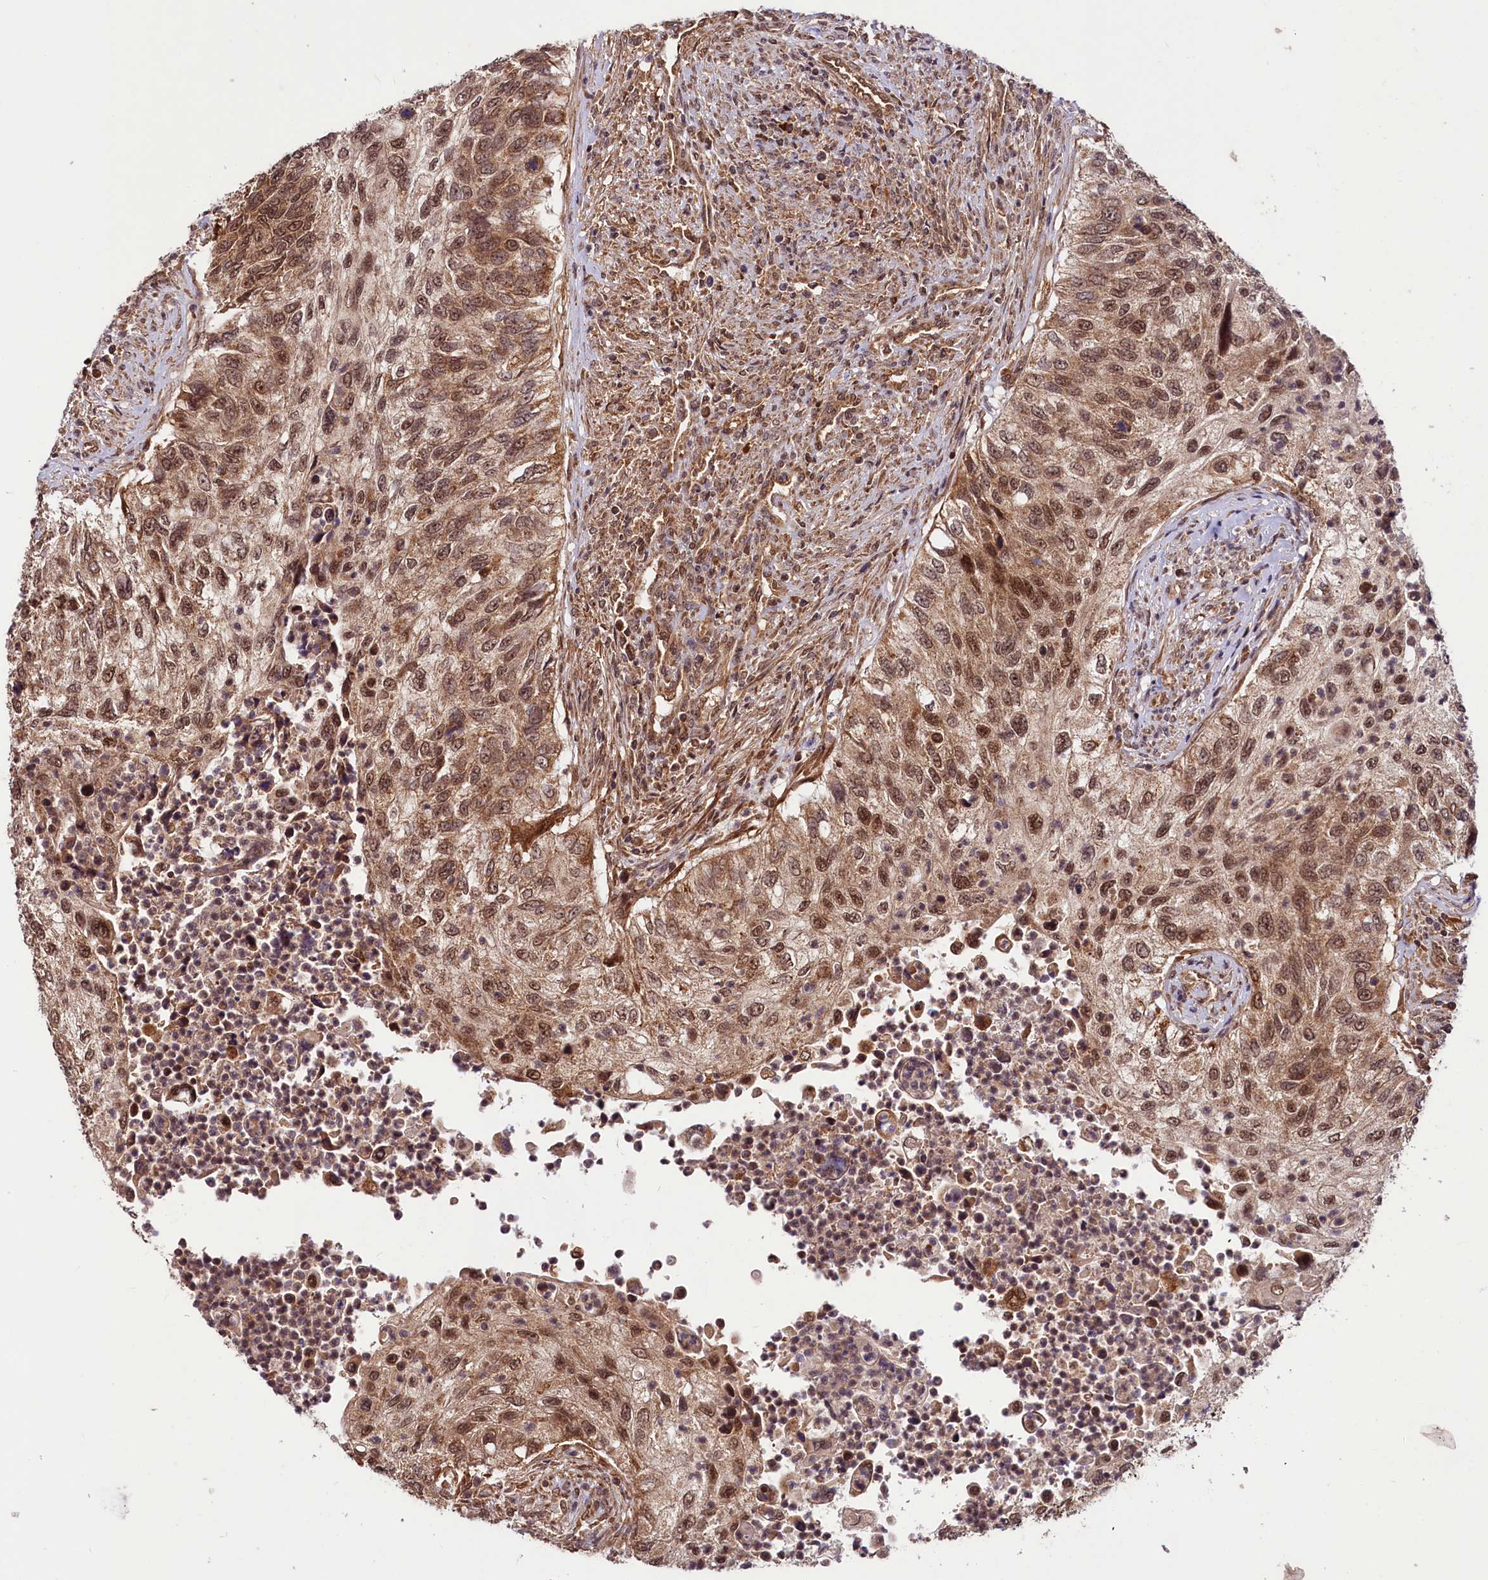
{"staining": {"intensity": "moderate", "quantity": ">75%", "location": "cytoplasmic/membranous,nuclear"}, "tissue": "urothelial cancer", "cell_type": "Tumor cells", "image_type": "cancer", "snomed": [{"axis": "morphology", "description": "Urothelial carcinoma, High grade"}, {"axis": "topography", "description": "Urinary bladder"}], "caption": "Immunohistochemistry (IHC) micrograph of neoplastic tissue: human urothelial cancer stained using immunohistochemistry (IHC) exhibits medium levels of moderate protein expression localized specifically in the cytoplasmic/membranous and nuclear of tumor cells, appearing as a cytoplasmic/membranous and nuclear brown color.", "gene": "UBE3A", "patient": {"sex": "female", "age": 60}}